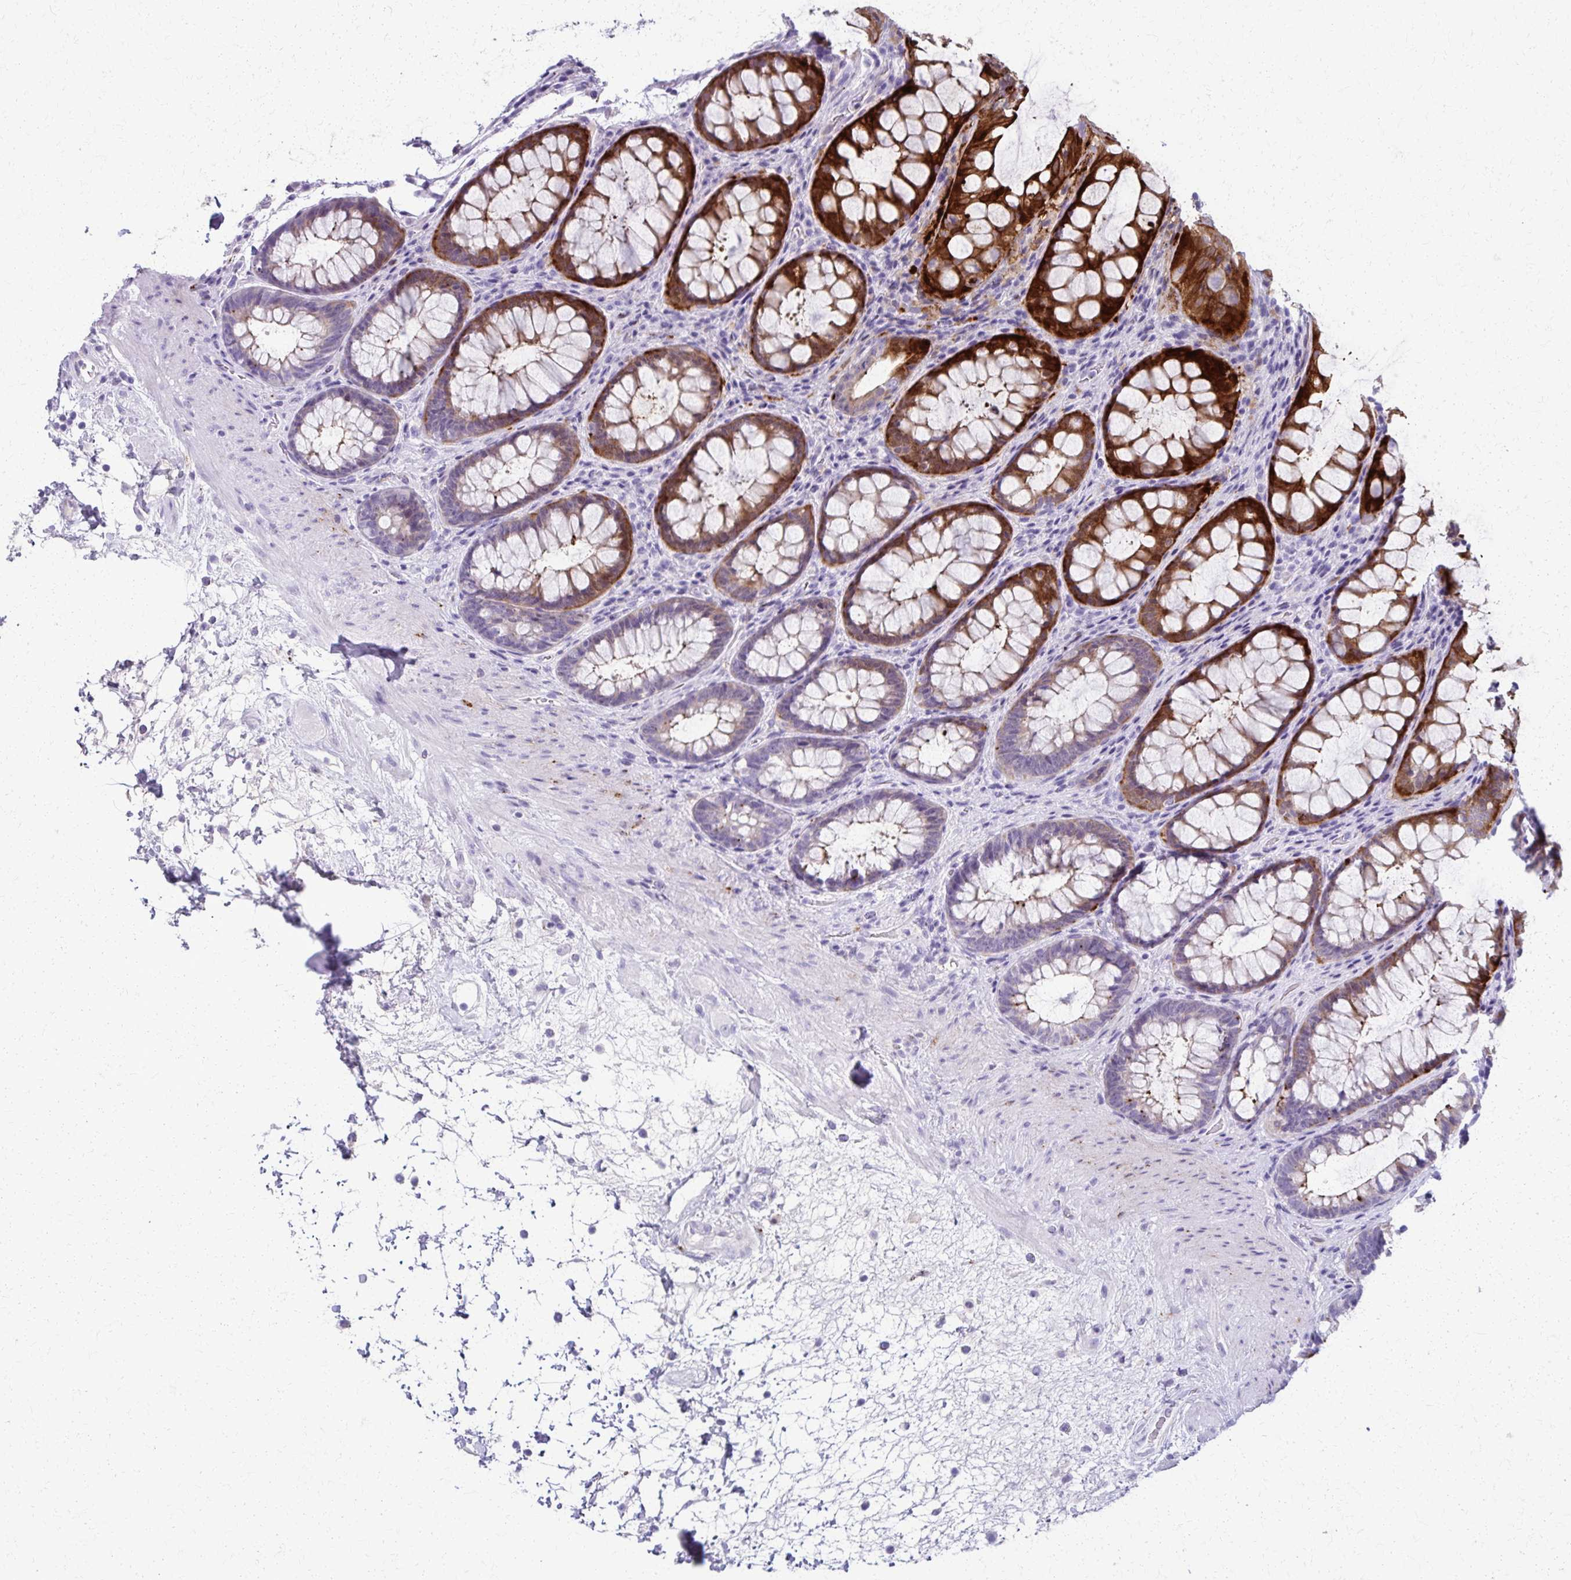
{"staining": {"intensity": "strong", "quantity": "25%-75%", "location": "cytoplasmic/membranous"}, "tissue": "rectum", "cell_type": "Glandular cells", "image_type": "normal", "snomed": [{"axis": "morphology", "description": "Normal tissue, NOS"}, {"axis": "topography", "description": "Rectum"}], "caption": "A high-resolution histopathology image shows immunohistochemistry (IHC) staining of unremarkable rectum, which shows strong cytoplasmic/membranous positivity in approximately 25%-75% of glandular cells.", "gene": "TMEM60", "patient": {"sex": "male", "age": 72}}